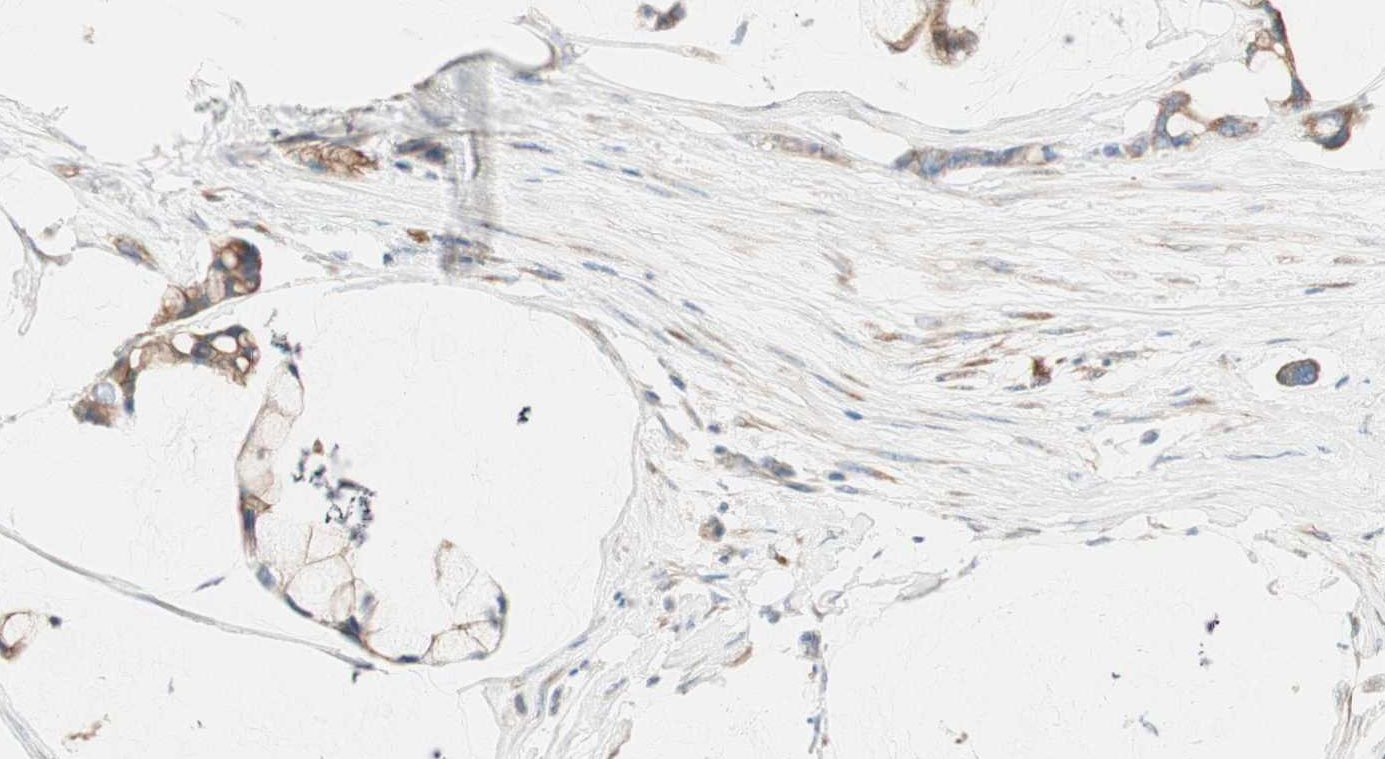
{"staining": {"intensity": "moderate", "quantity": ">75%", "location": "cytoplasmic/membranous"}, "tissue": "ovarian cancer", "cell_type": "Tumor cells", "image_type": "cancer", "snomed": [{"axis": "morphology", "description": "Cystadenocarcinoma, mucinous, NOS"}, {"axis": "topography", "description": "Ovary"}], "caption": "Protein staining demonstrates moderate cytoplasmic/membranous expression in approximately >75% of tumor cells in ovarian cancer (mucinous cystadenocarcinoma).", "gene": "CDK3", "patient": {"sex": "female", "age": 39}}